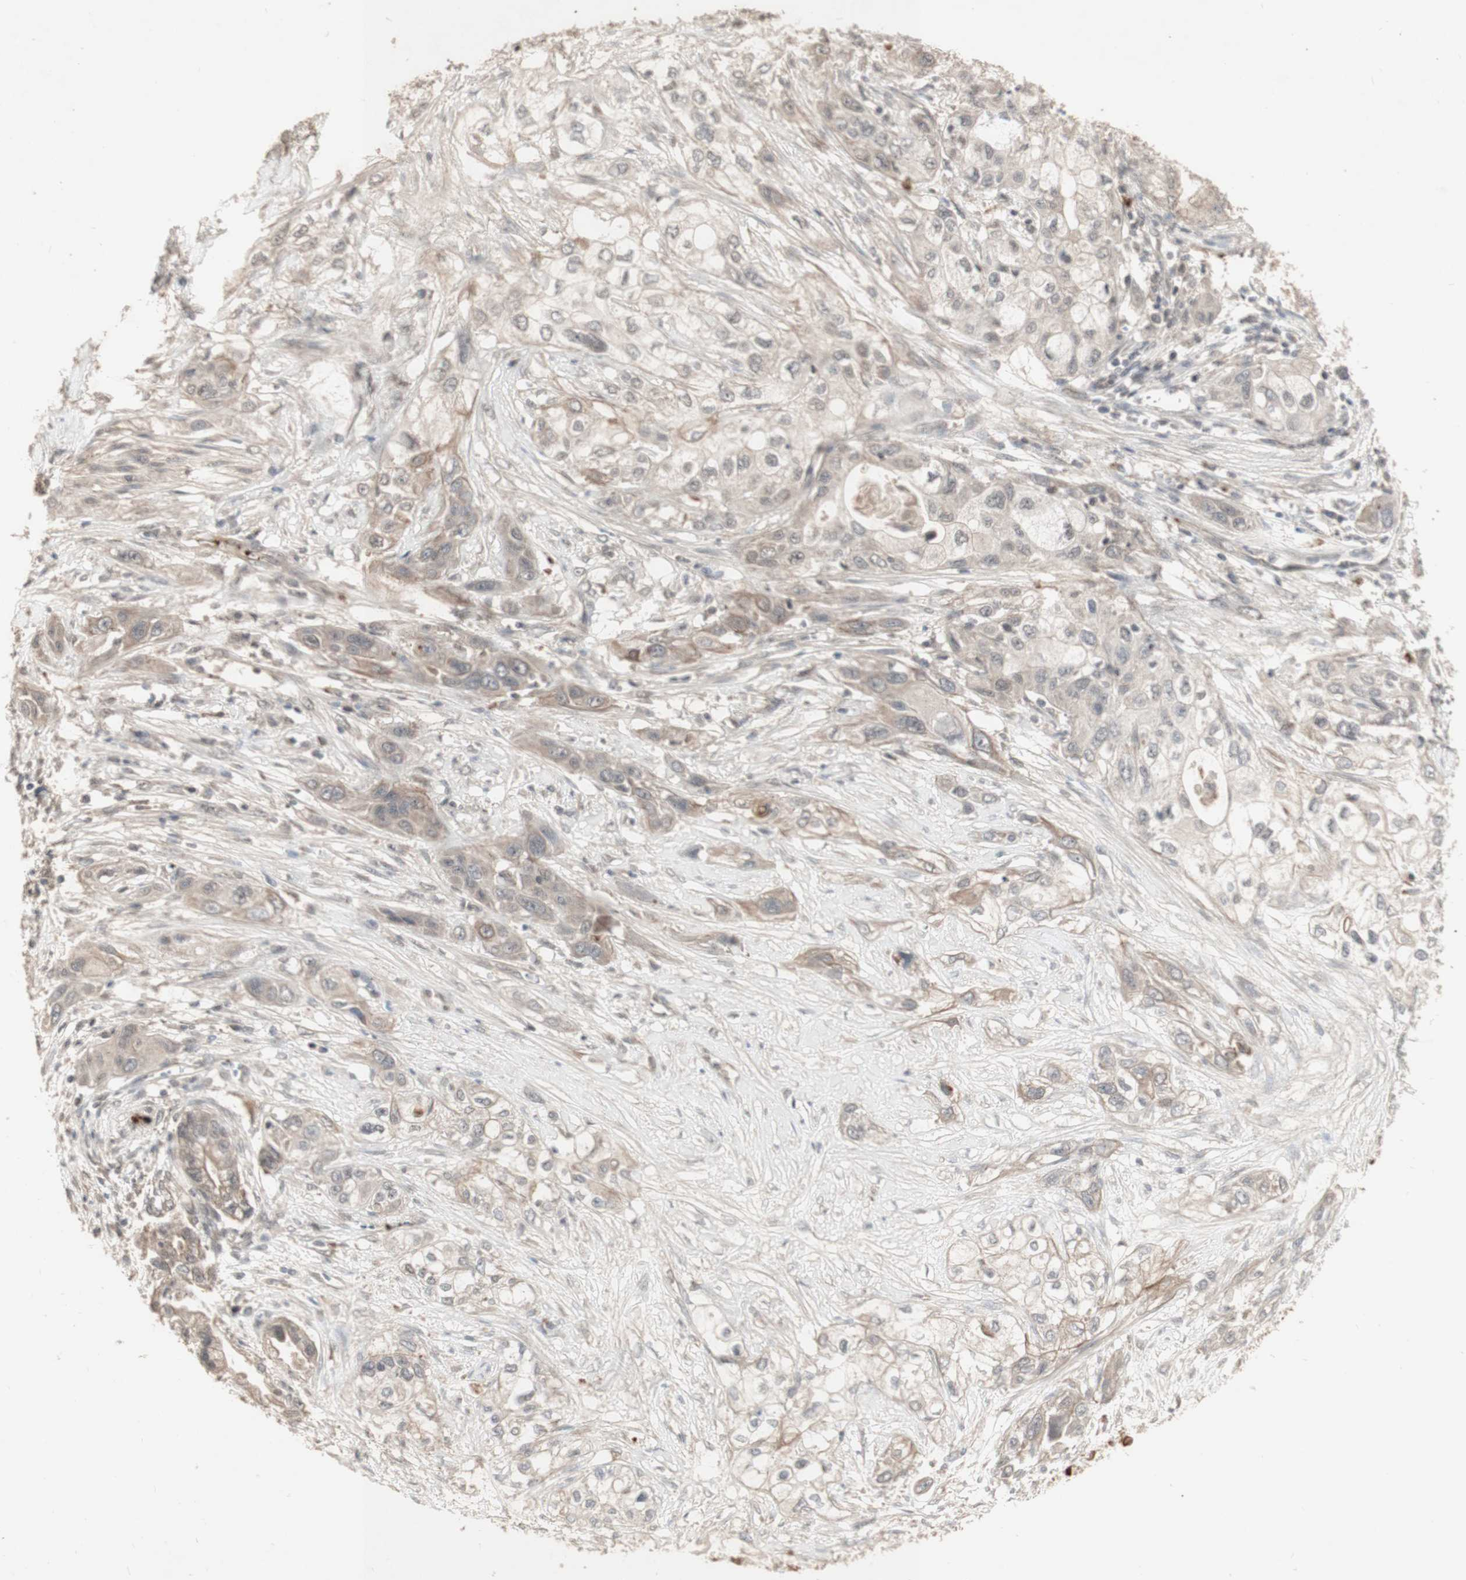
{"staining": {"intensity": "weak", "quantity": ">75%", "location": "cytoplasmic/membranous"}, "tissue": "pancreatic cancer", "cell_type": "Tumor cells", "image_type": "cancer", "snomed": [{"axis": "morphology", "description": "Adenocarcinoma, NOS"}, {"axis": "topography", "description": "Pancreas"}], "caption": "IHC micrograph of pancreatic cancer stained for a protein (brown), which reveals low levels of weak cytoplasmic/membranous staining in approximately >75% of tumor cells.", "gene": "ALOX12", "patient": {"sex": "female", "age": 70}}